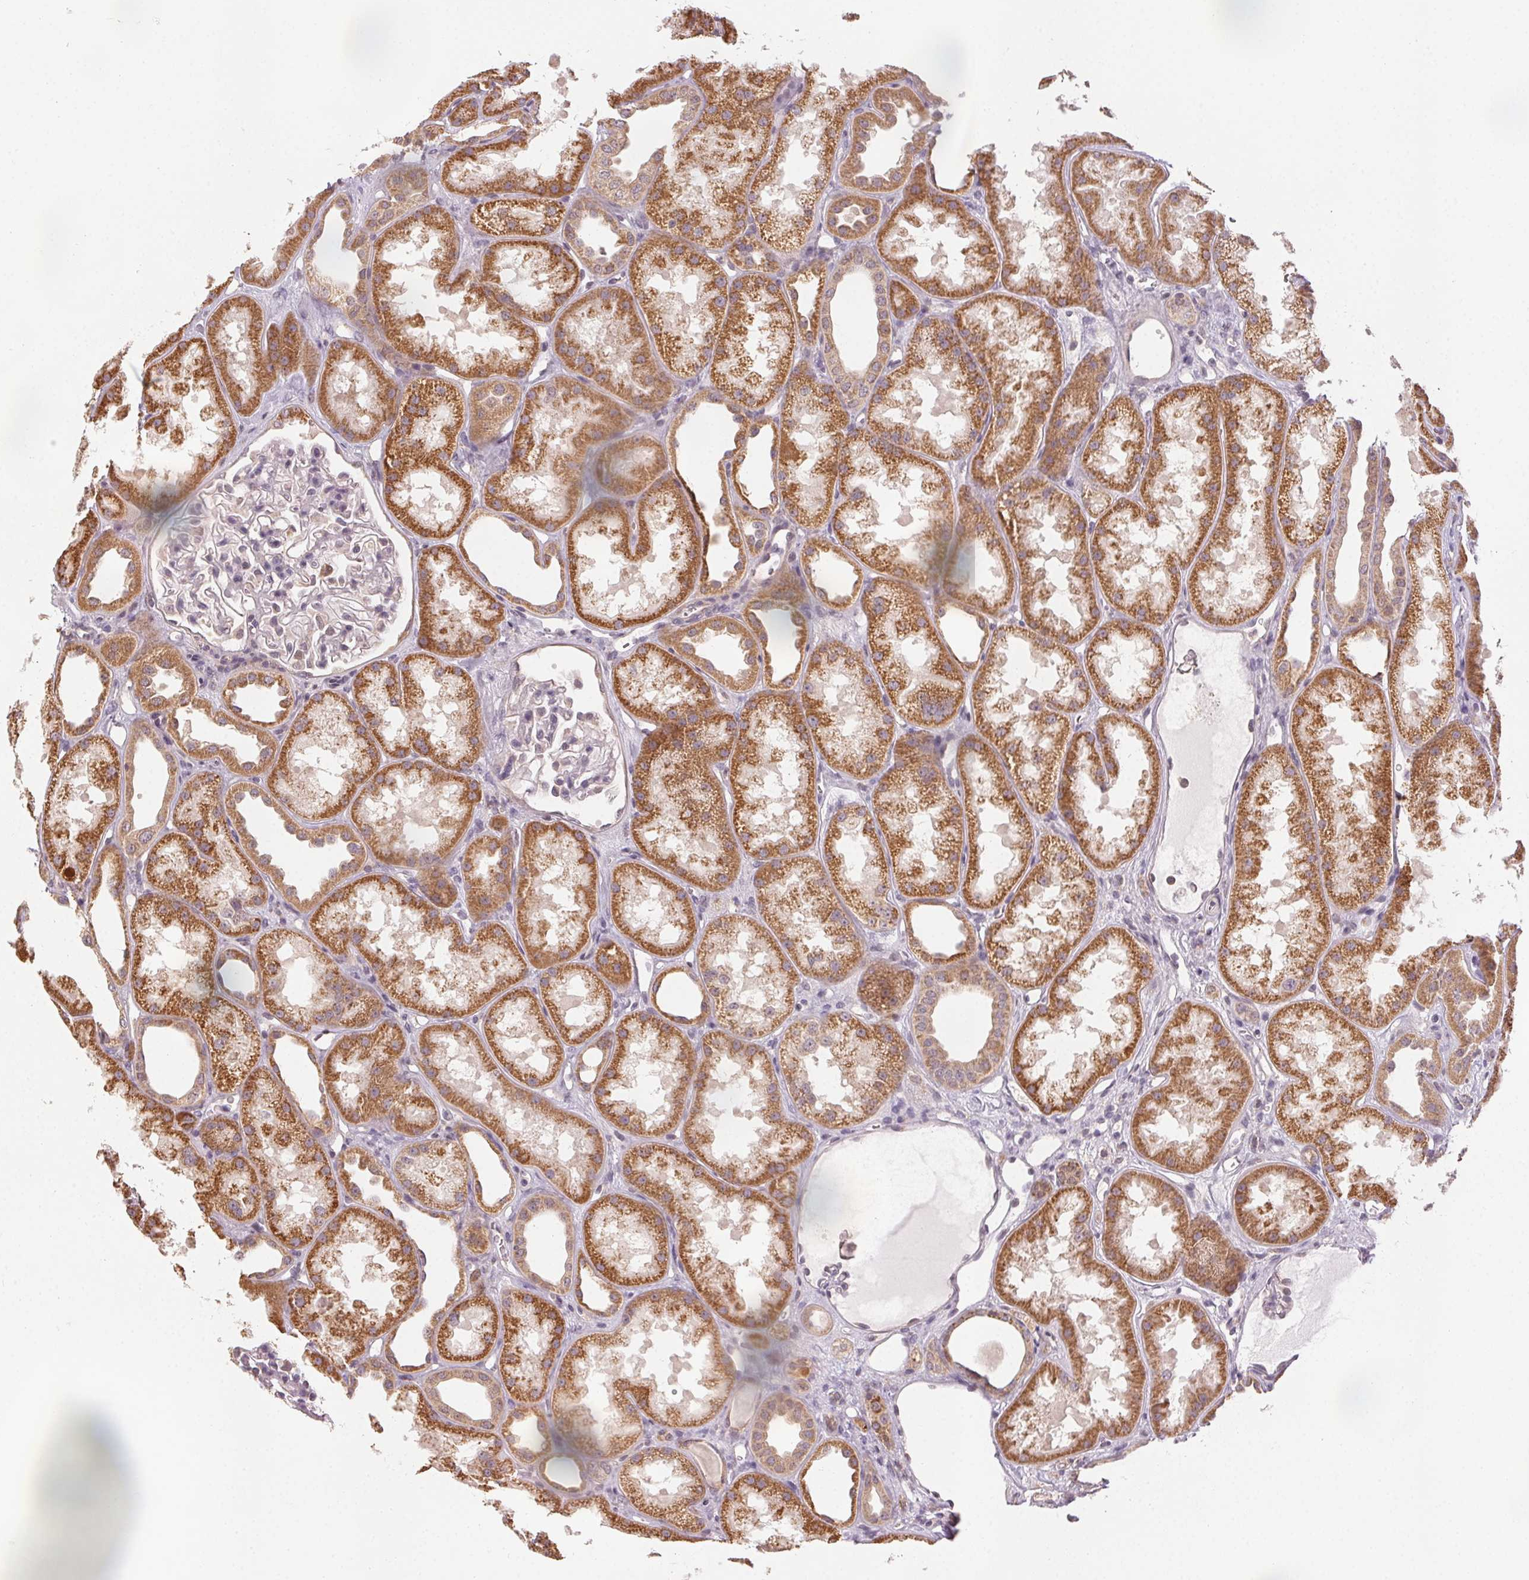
{"staining": {"intensity": "negative", "quantity": "none", "location": "none"}, "tissue": "kidney", "cell_type": "Cells in glomeruli", "image_type": "normal", "snomed": [{"axis": "morphology", "description": "Normal tissue, NOS"}, {"axis": "topography", "description": "Kidney"}], "caption": "Cells in glomeruli show no significant positivity in benign kidney.", "gene": "NCOA4", "patient": {"sex": "male", "age": 61}}